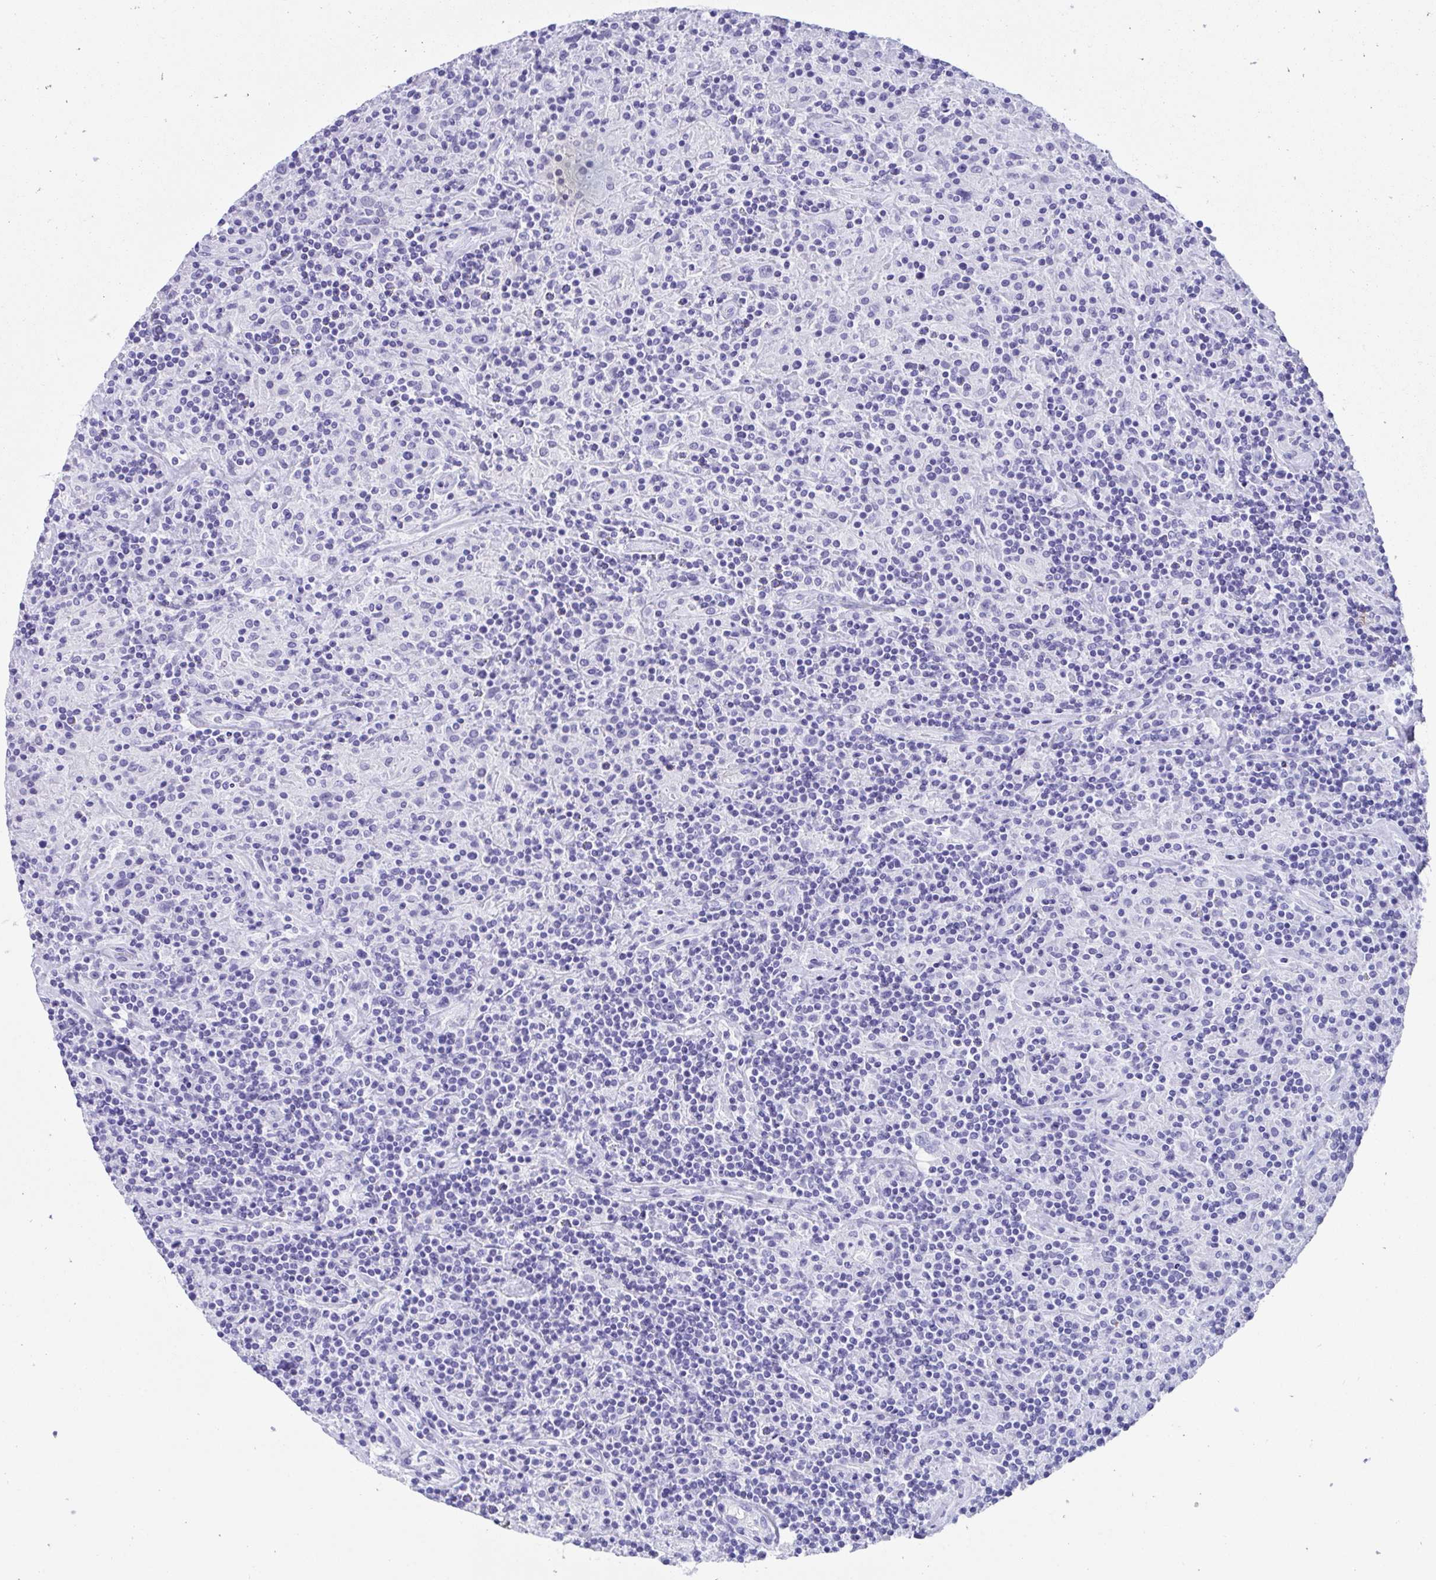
{"staining": {"intensity": "negative", "quantity": "none", "location": "none"}, "tissue": "lymphoma", "cell_type": "Tumor cells", "image_type": "cancer", "snomed": [{"axis": "morphology", "description": "Hodgkin's disease, NOS"}, {"axis": "topography", "description": "Lymph node"}], "caption": "A high-resolution micrograph shows immunohistochemistry (IHC) staining of lymphoma, which displays no significant positivity in tumor cells.", "gene": "TMEM35A", "patient": {"sex": "male", "age": 70}}